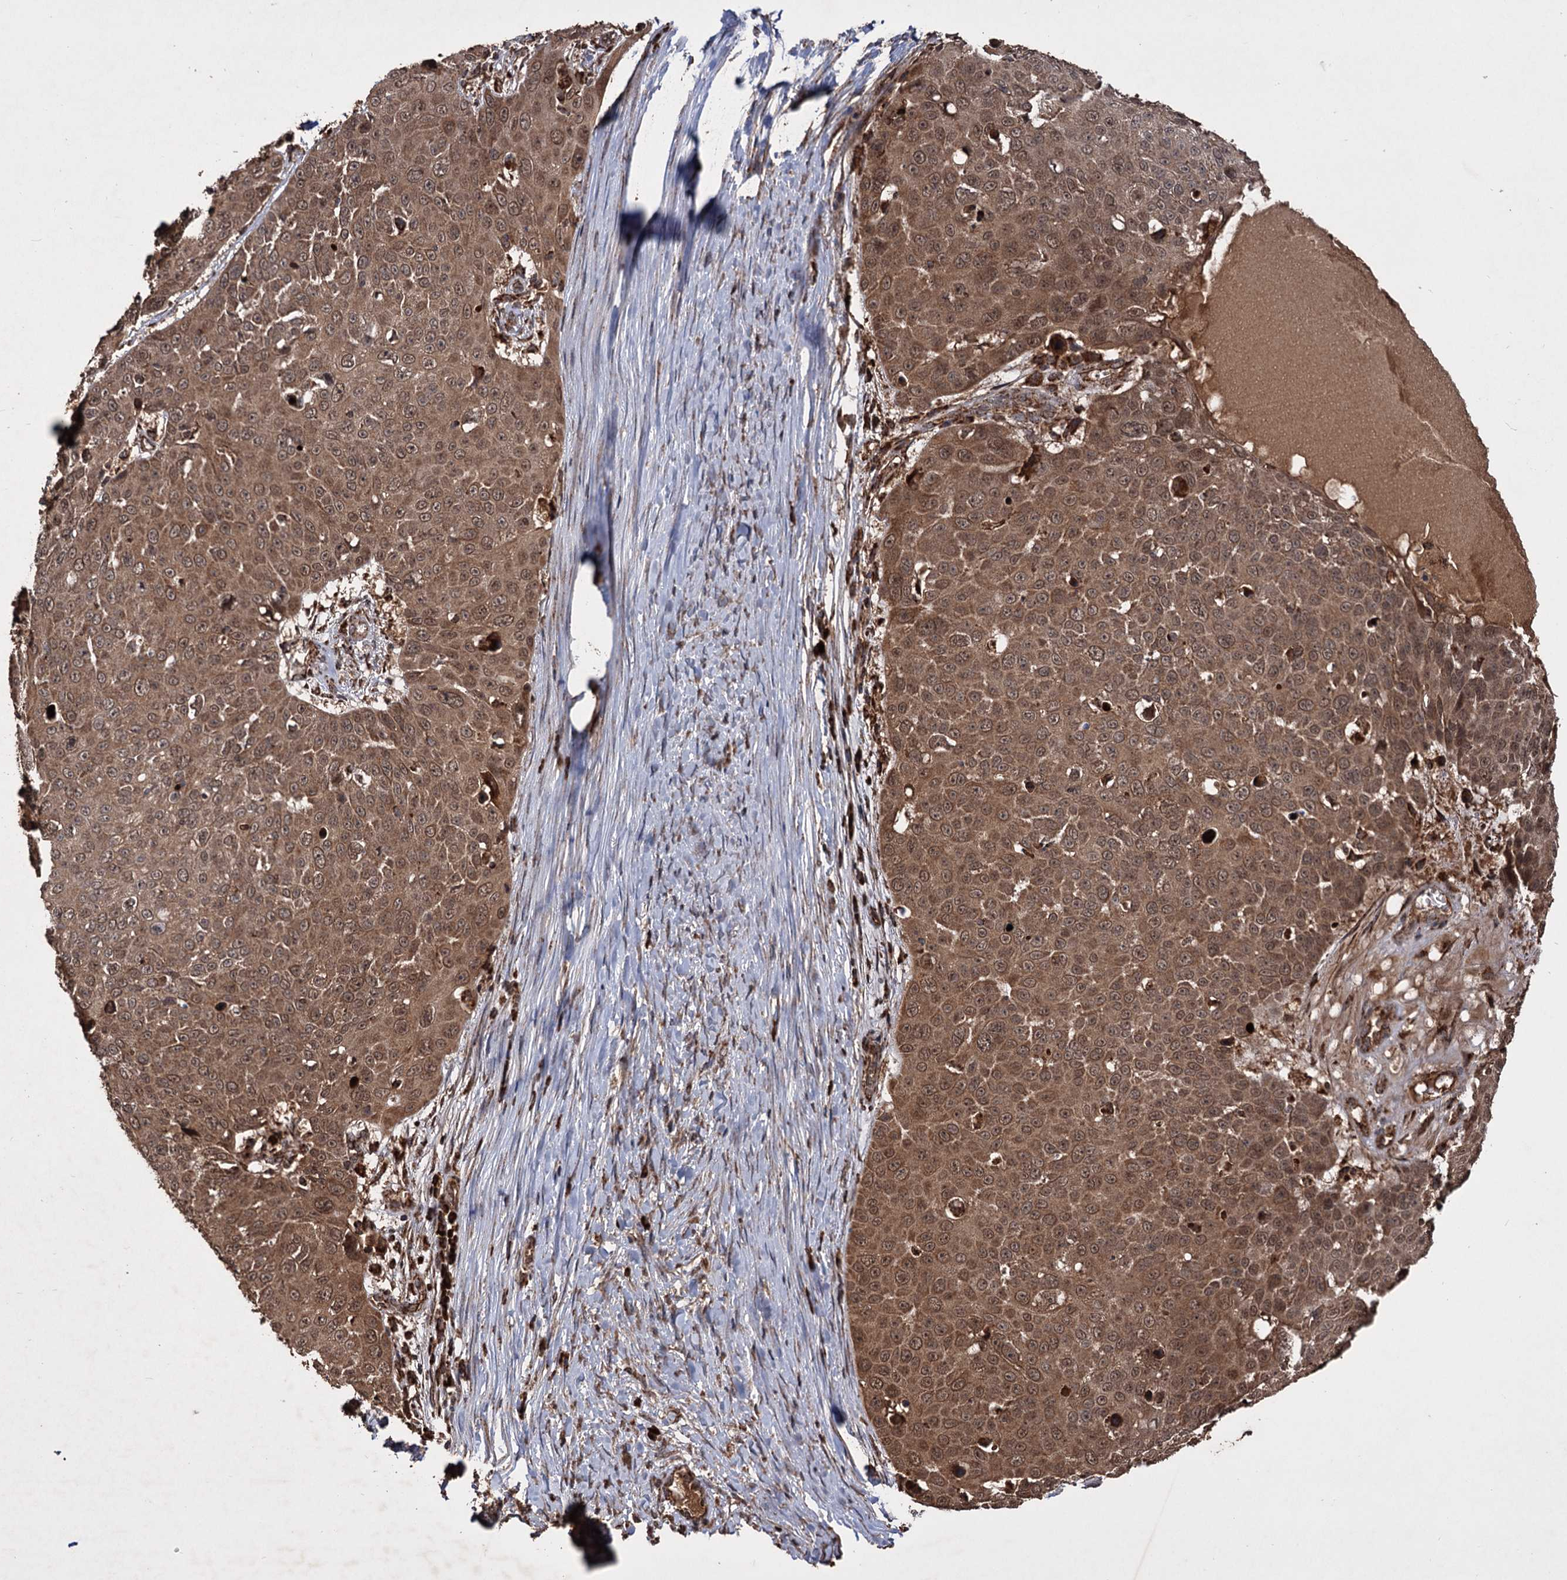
{"staining": {"intensity": "moderate", "quantity": ">75%", "location": "cytoplasmic/membranous,nuclear"}, "tissue": "skin cancer", "cell_type": "Tumor cells", "image_type": "cancer", "snomed": [{"axis": "morphology", "description": "Squamous cell carcinoma, NOS"}, {"axis": "topography", "description": "Skin"}], "caption": "Skin cancer (squamous cell carcinoma) stained with immunohistochemistry (IHC) reveals moderate cytoplasmic/membranous and nuclear staining in about >75% of tumor cells.", "gene": "IPO4", "patient": {"sex": "male", "age": 71}}